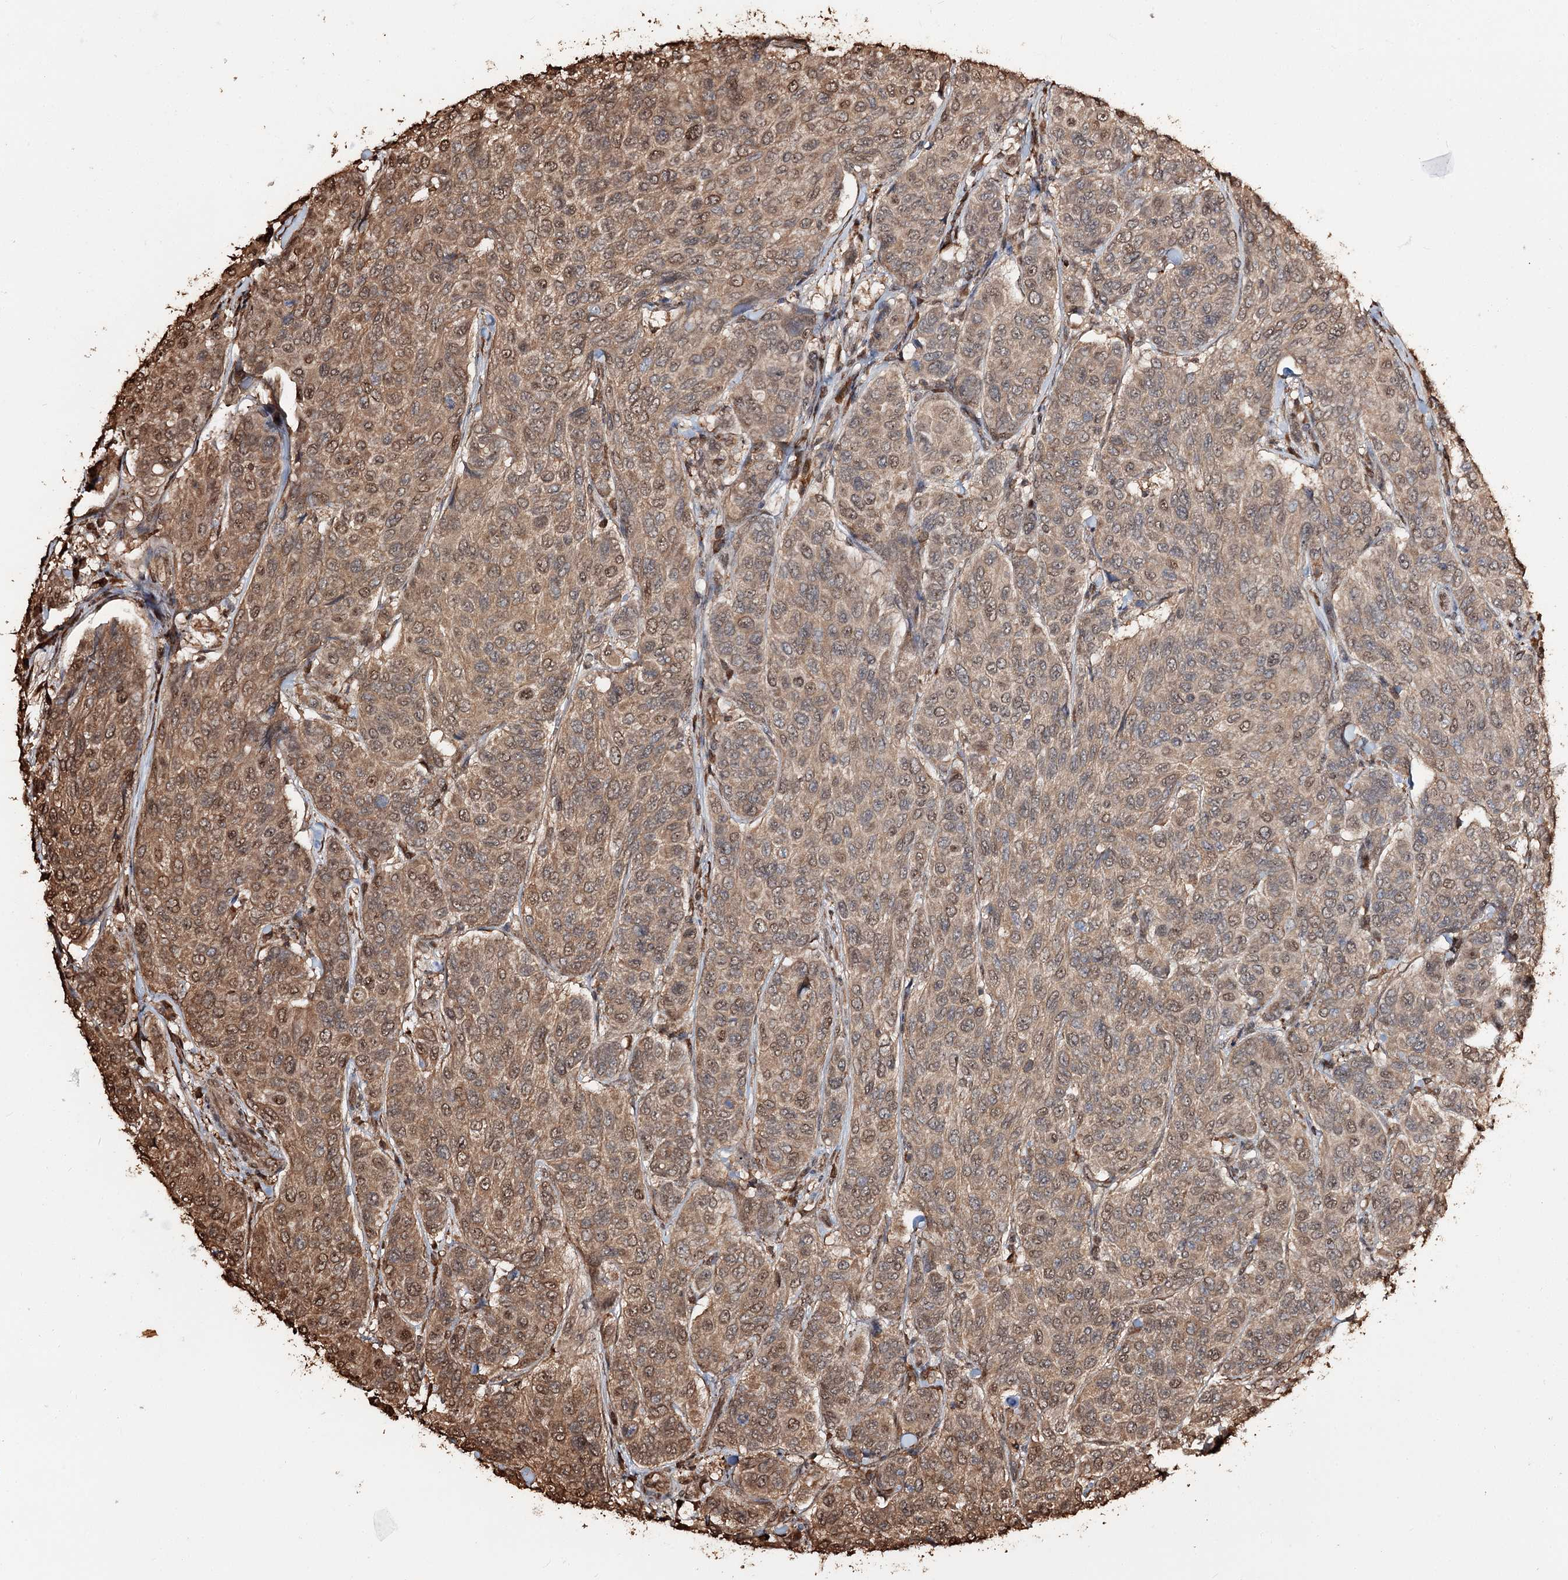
{"staining": {"intensity": "moderate", "quantity": ">75%", "location": "cytoplasmic/membranous,nuclear"}, "tissue": "breast cancer", "cell_type": "Tumor cells", "image_type": "cancer", "snomed": [{"axis": "morphology", "description": "Duct carcinoma"}, {"axis": "topography", "description": "Breast"}], "caption": "IHC (DAB) staining of breast invasive ductal carcinoma displays moderate cytoplasmic/membranous and nuclear protein expression in about >75% of tumor cells. Using DAB (brown) and hematoxylin (blue) stains, captured at high magnification using brightfield microscopy.", "gene": "PLCH1", "patient": {"sex": "female", "age": 55}}